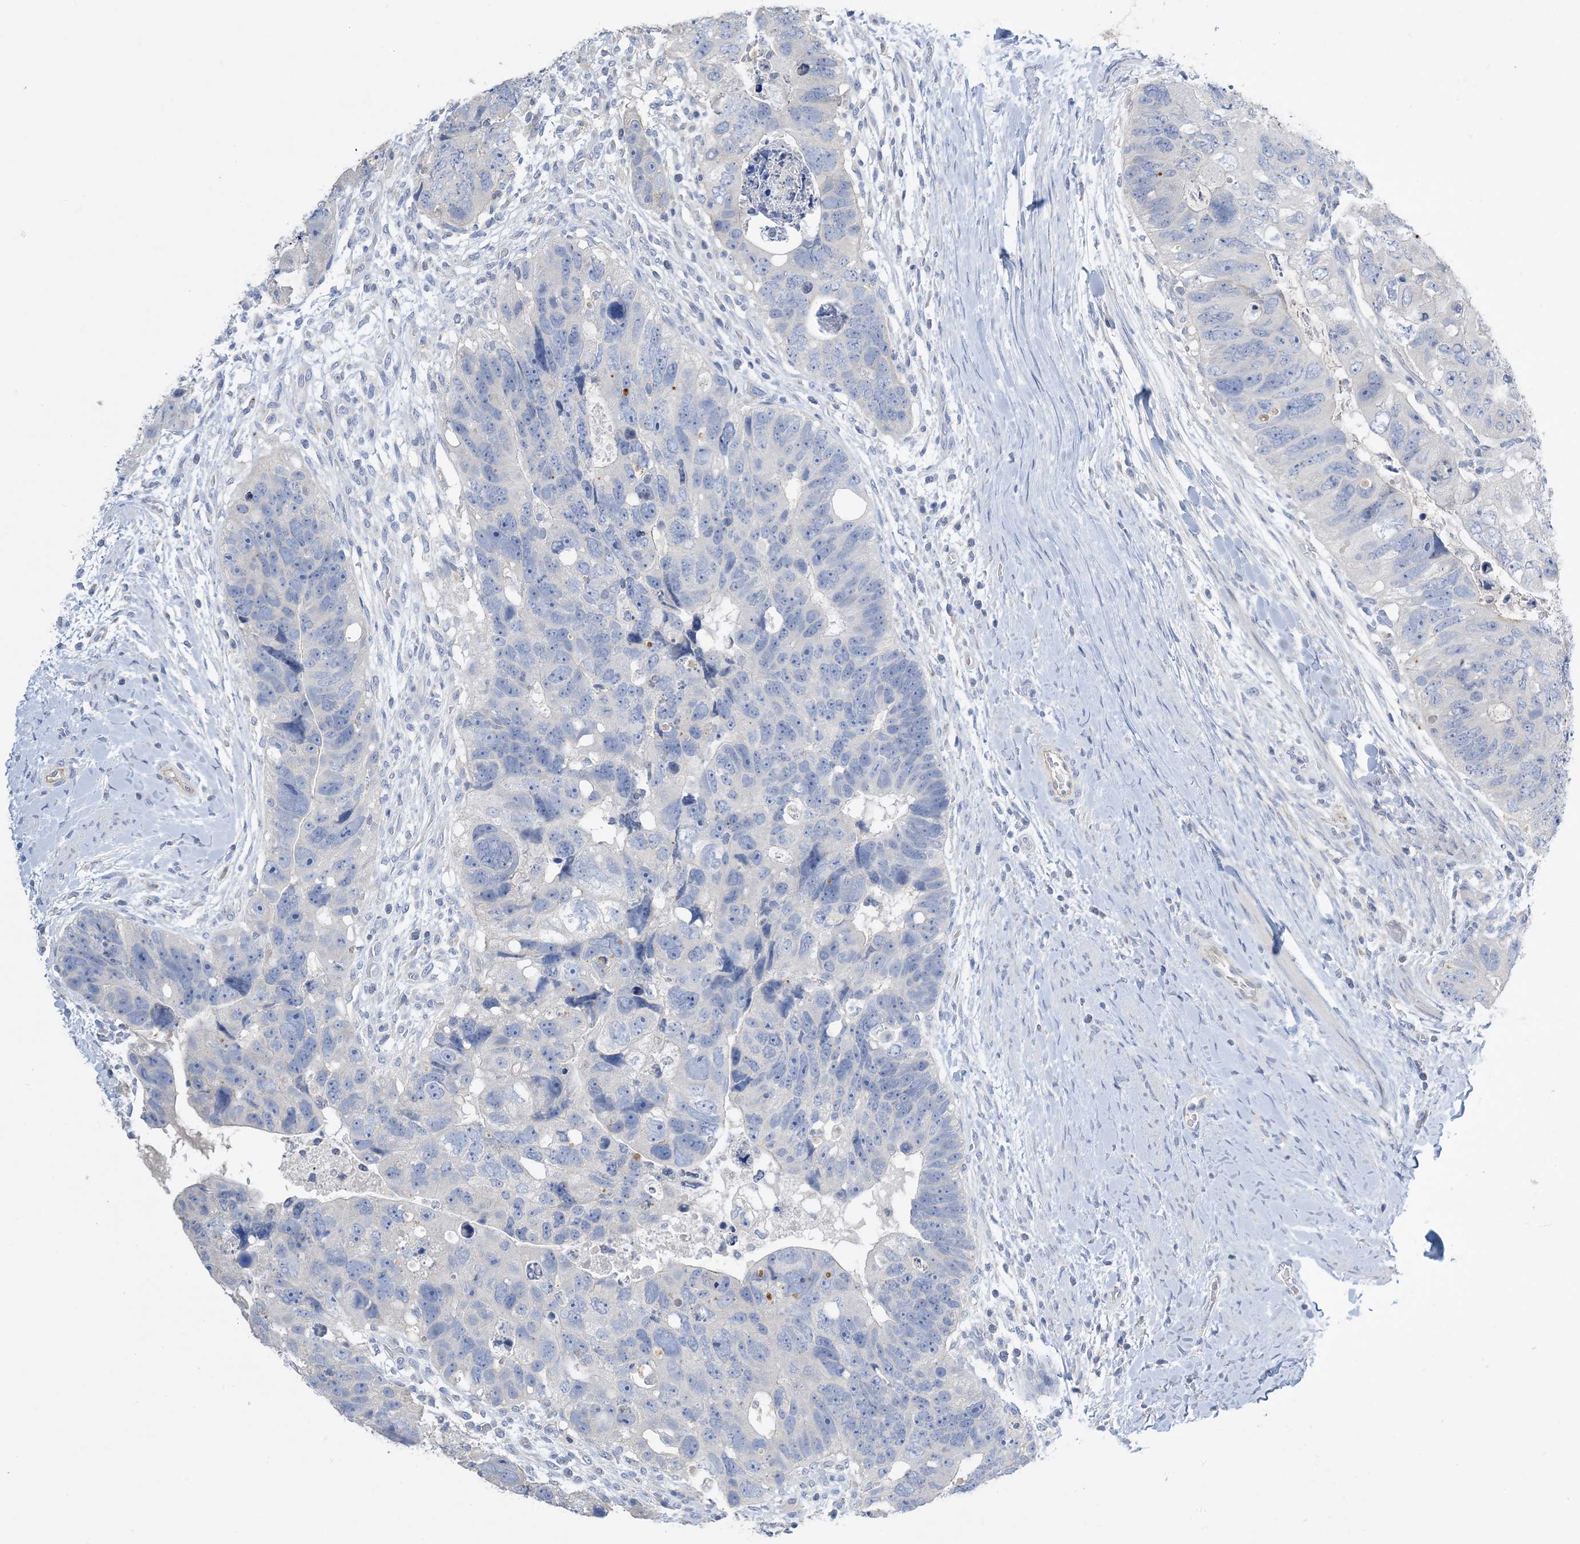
{"staining": {"intensity": "negative", "quantity": "none", "location": "none"}, "tissue": "colorectal cancer", "cell_type": "Tumor cells", "image_type": "cancer", "snomed": [{"axis": "morphology", "description": "Adenocarcinoma, NOS"}, {"axis": "topography", "description": "Rectum"}], "caption": "DAB immunohistochemical staining of human colorectal cancer (adenocarcinoma) shows no significant expression in tumor cells. (DAB (3,3'-diaminobenzidine) immunohistochemistry with hematoxylin counter stain).", "gene": "KPRP", "patient": {"sex": "male", "age": 59}}